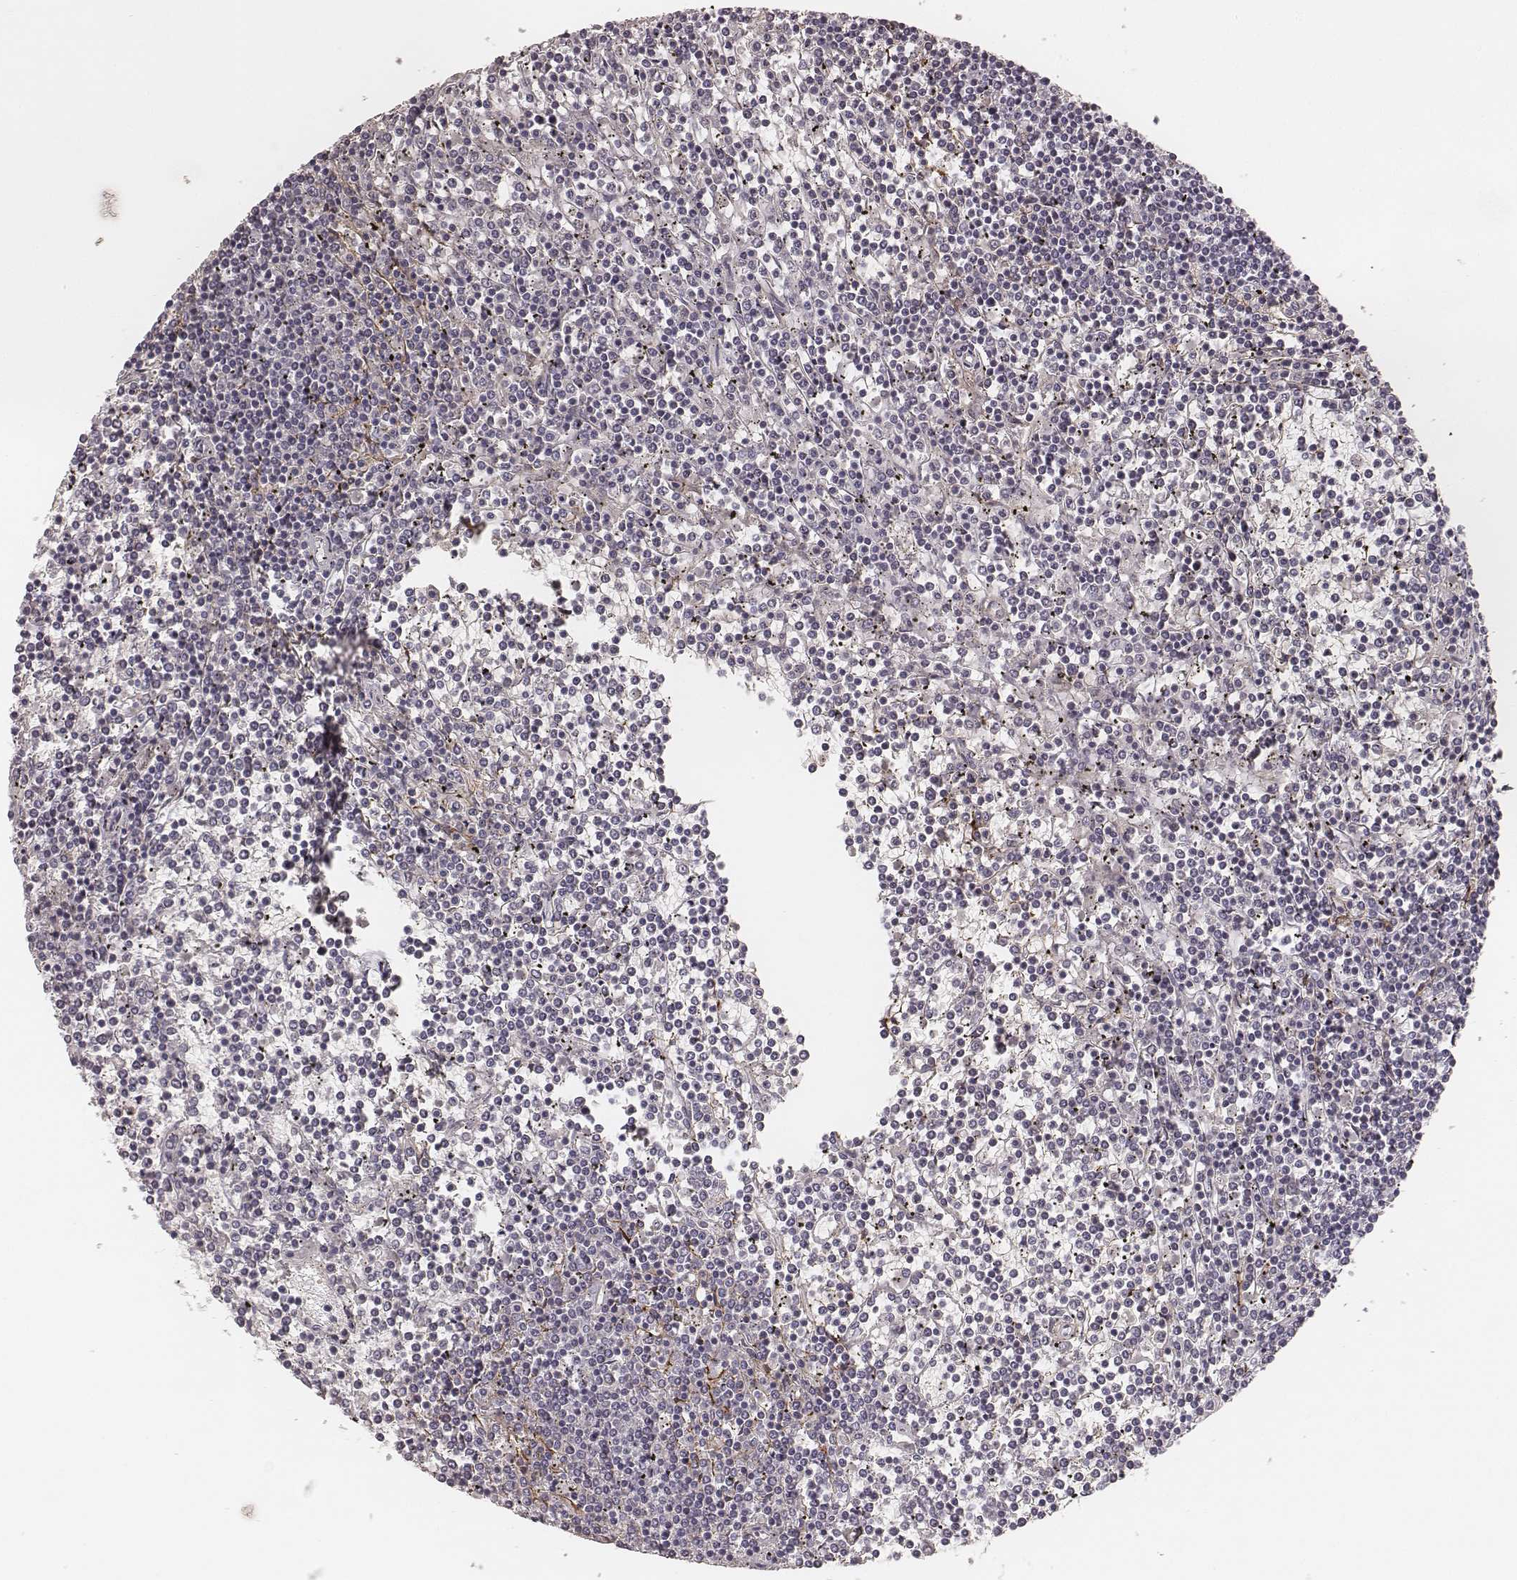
{"staining": {"intensity": "negative", "quantity": "none", "location": "none"}, "tissue": "lymphoma", "cell_type": "Tumor cells", "image_type": "cancer", "snomed": [{"axis": "morphology", "description": "Malignant lymphoma, non-Hodgkin's type, Low grade"}, {"axis": "topography", "description": "Spleen"}], "caption": "Tumor cells are negative for brown protein staining in lymphoma.", "gene": "MADCAM1", "patient": {"sex": "female", "age": 19}}